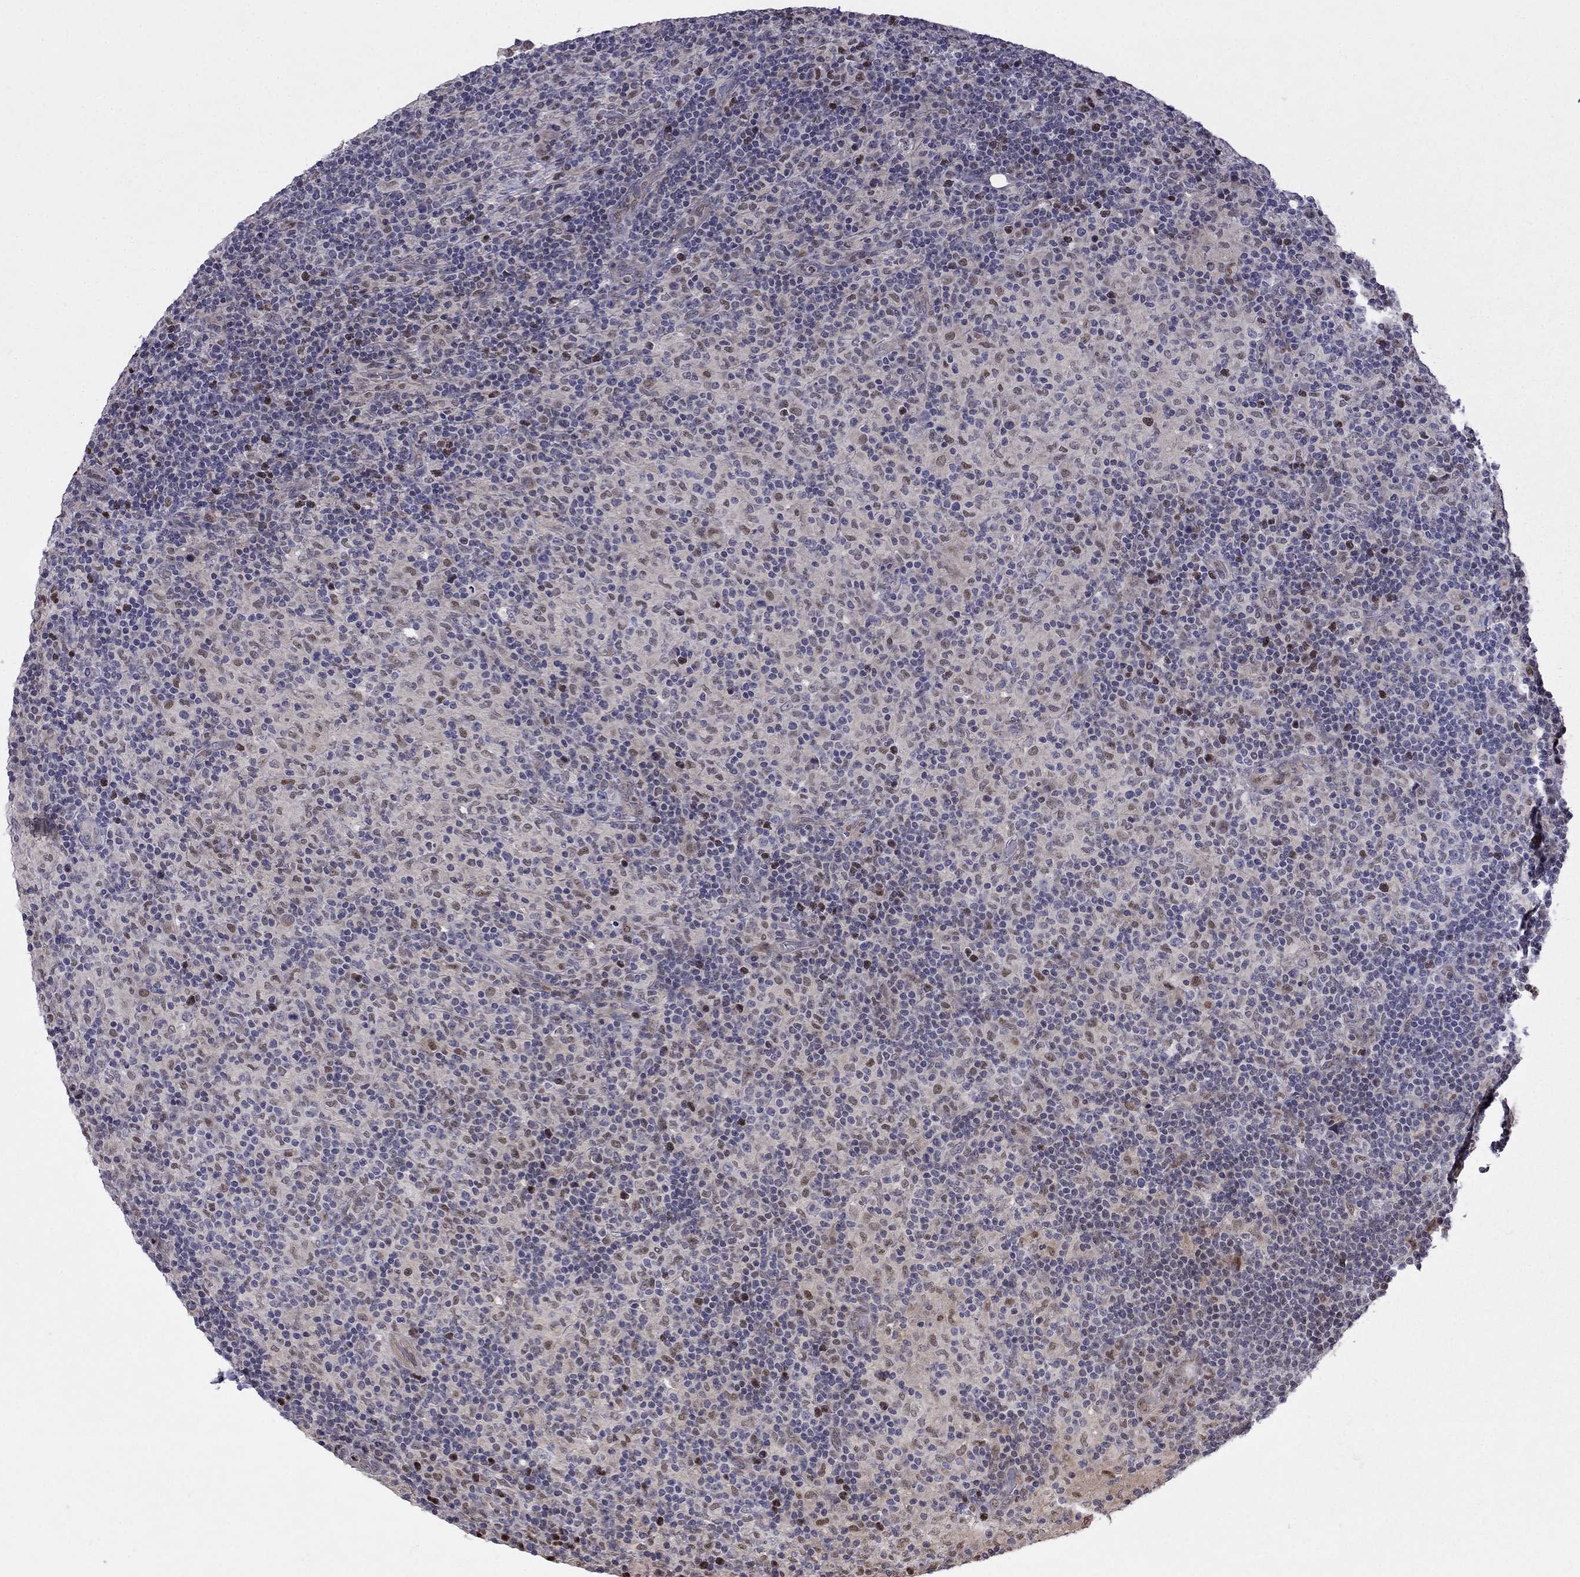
{"staining": {"intensity": "negative", "quantity": "none", "location": "none"}, "tissue": "lymphoma", "cell_type": "Tumor cells", "image_type": "cancer", "snomed": [{"axis": "morphology", "description": "Hodgkin's disease, NOS"}, {"axis": "topography", "description": "Lymph node"}], "caption": "A micrograph of Hodgkin's disease stained for a protein exhibits no brown staining in tumor cells. (DAB (3,3'-diaminobenzidine) IHC, high magnification).", "gene": "LRRC39", "patient": {"sex": "male", "age": 70}}